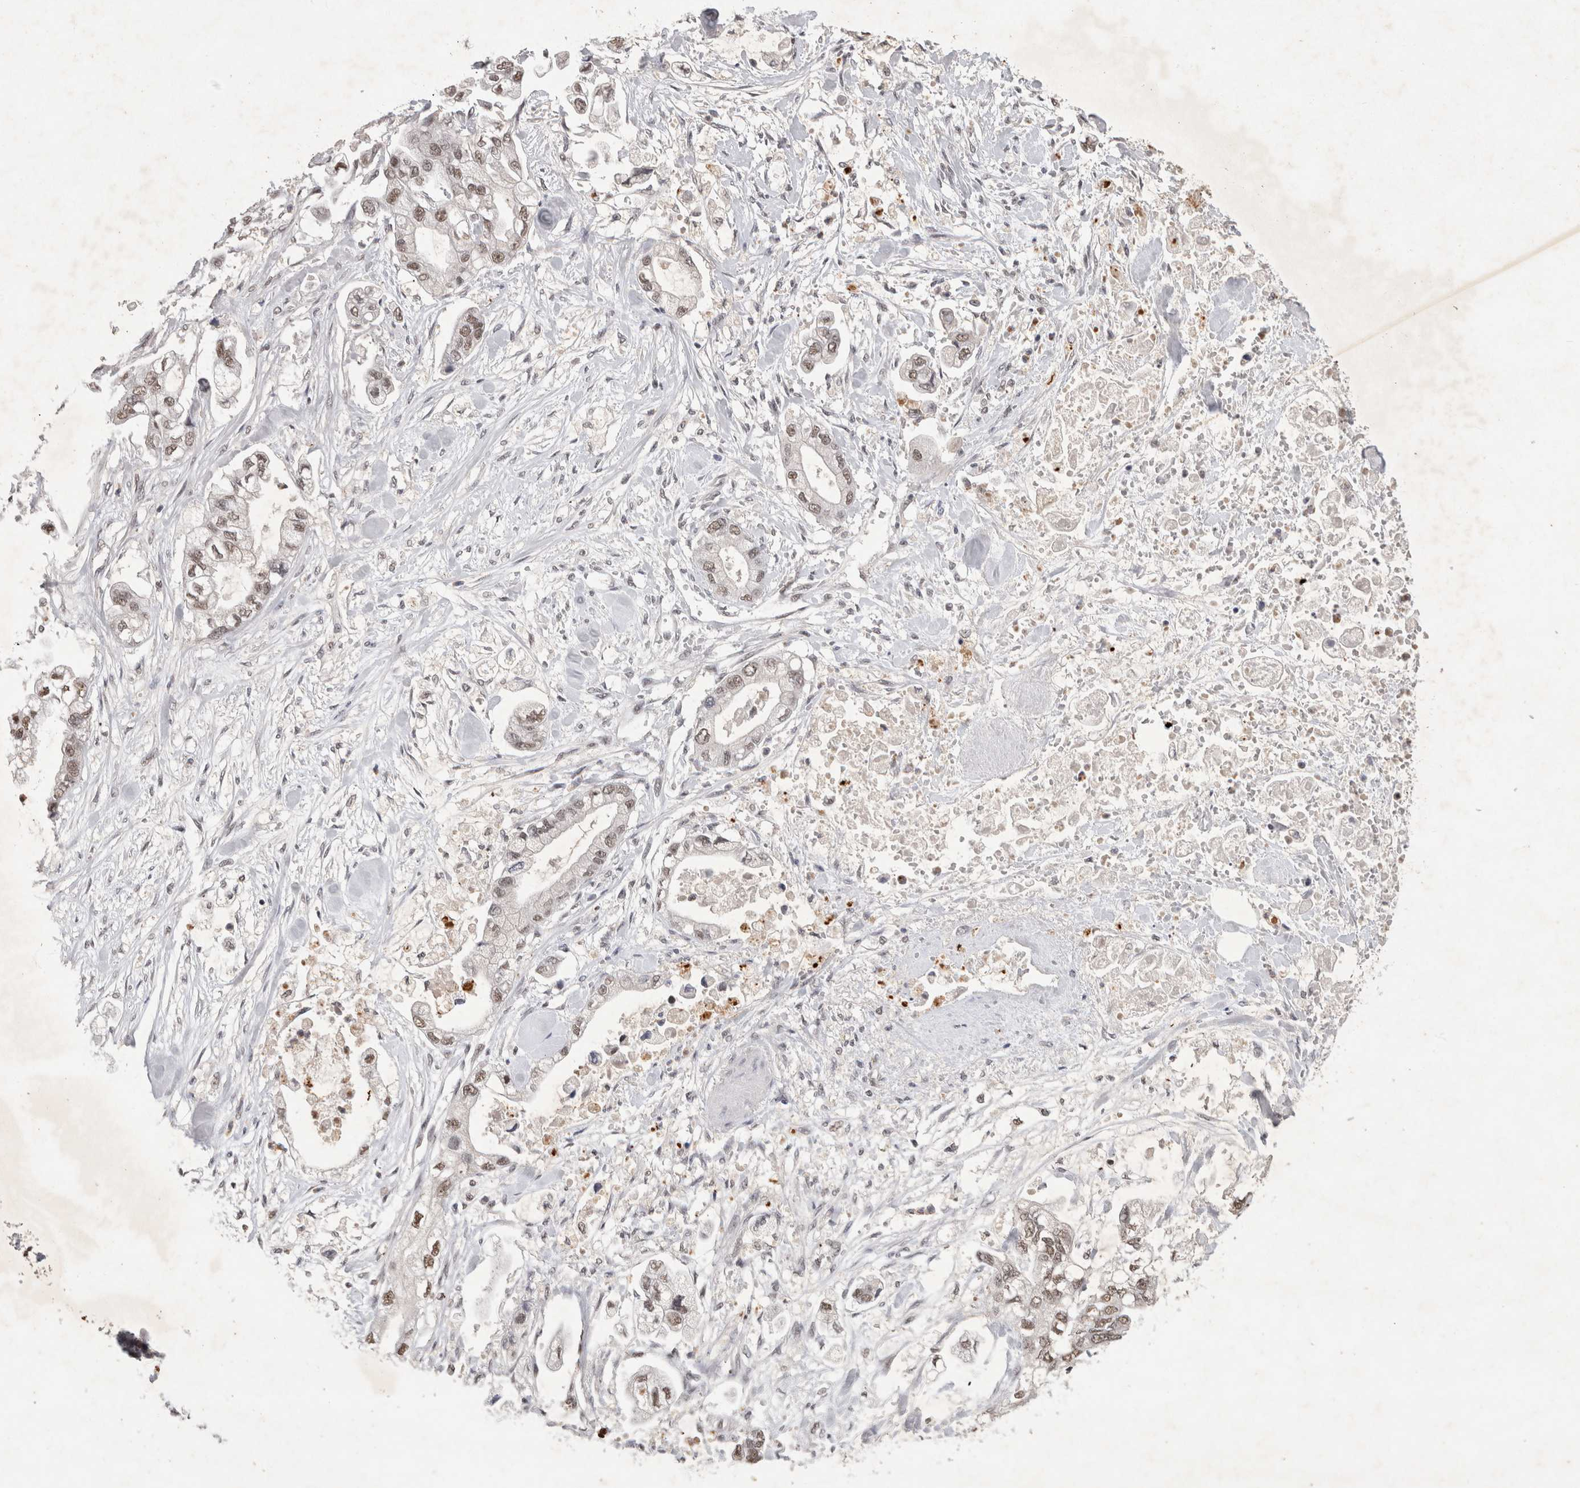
{"staining": {"intensity": "weak", "quantity": ">75%", "location": "nuclear"}, "tissue": "stomach cancer", "cell_type": "Tumor cells", "image_type": "cancer", "snomed": [{"axis": "morphology", "description": "Normal tissue, NOS"}, {"axis": "morphology", "description": "Adenocarcinoma, NOS"}, {"axis": "topography", "description": "Stomach"}], "caption": "Immunohistochemical staining of adenocarcinoma (stomach) reveals low levels of weak nuclear positivity in about >75% of tumor cells. (DAB (3,3'-diaminobenzidine) = brown stain, brightfield microscopy at high magnification).", "gene": "XRCC5", "patient": {"sex": "male", "age": 62}}